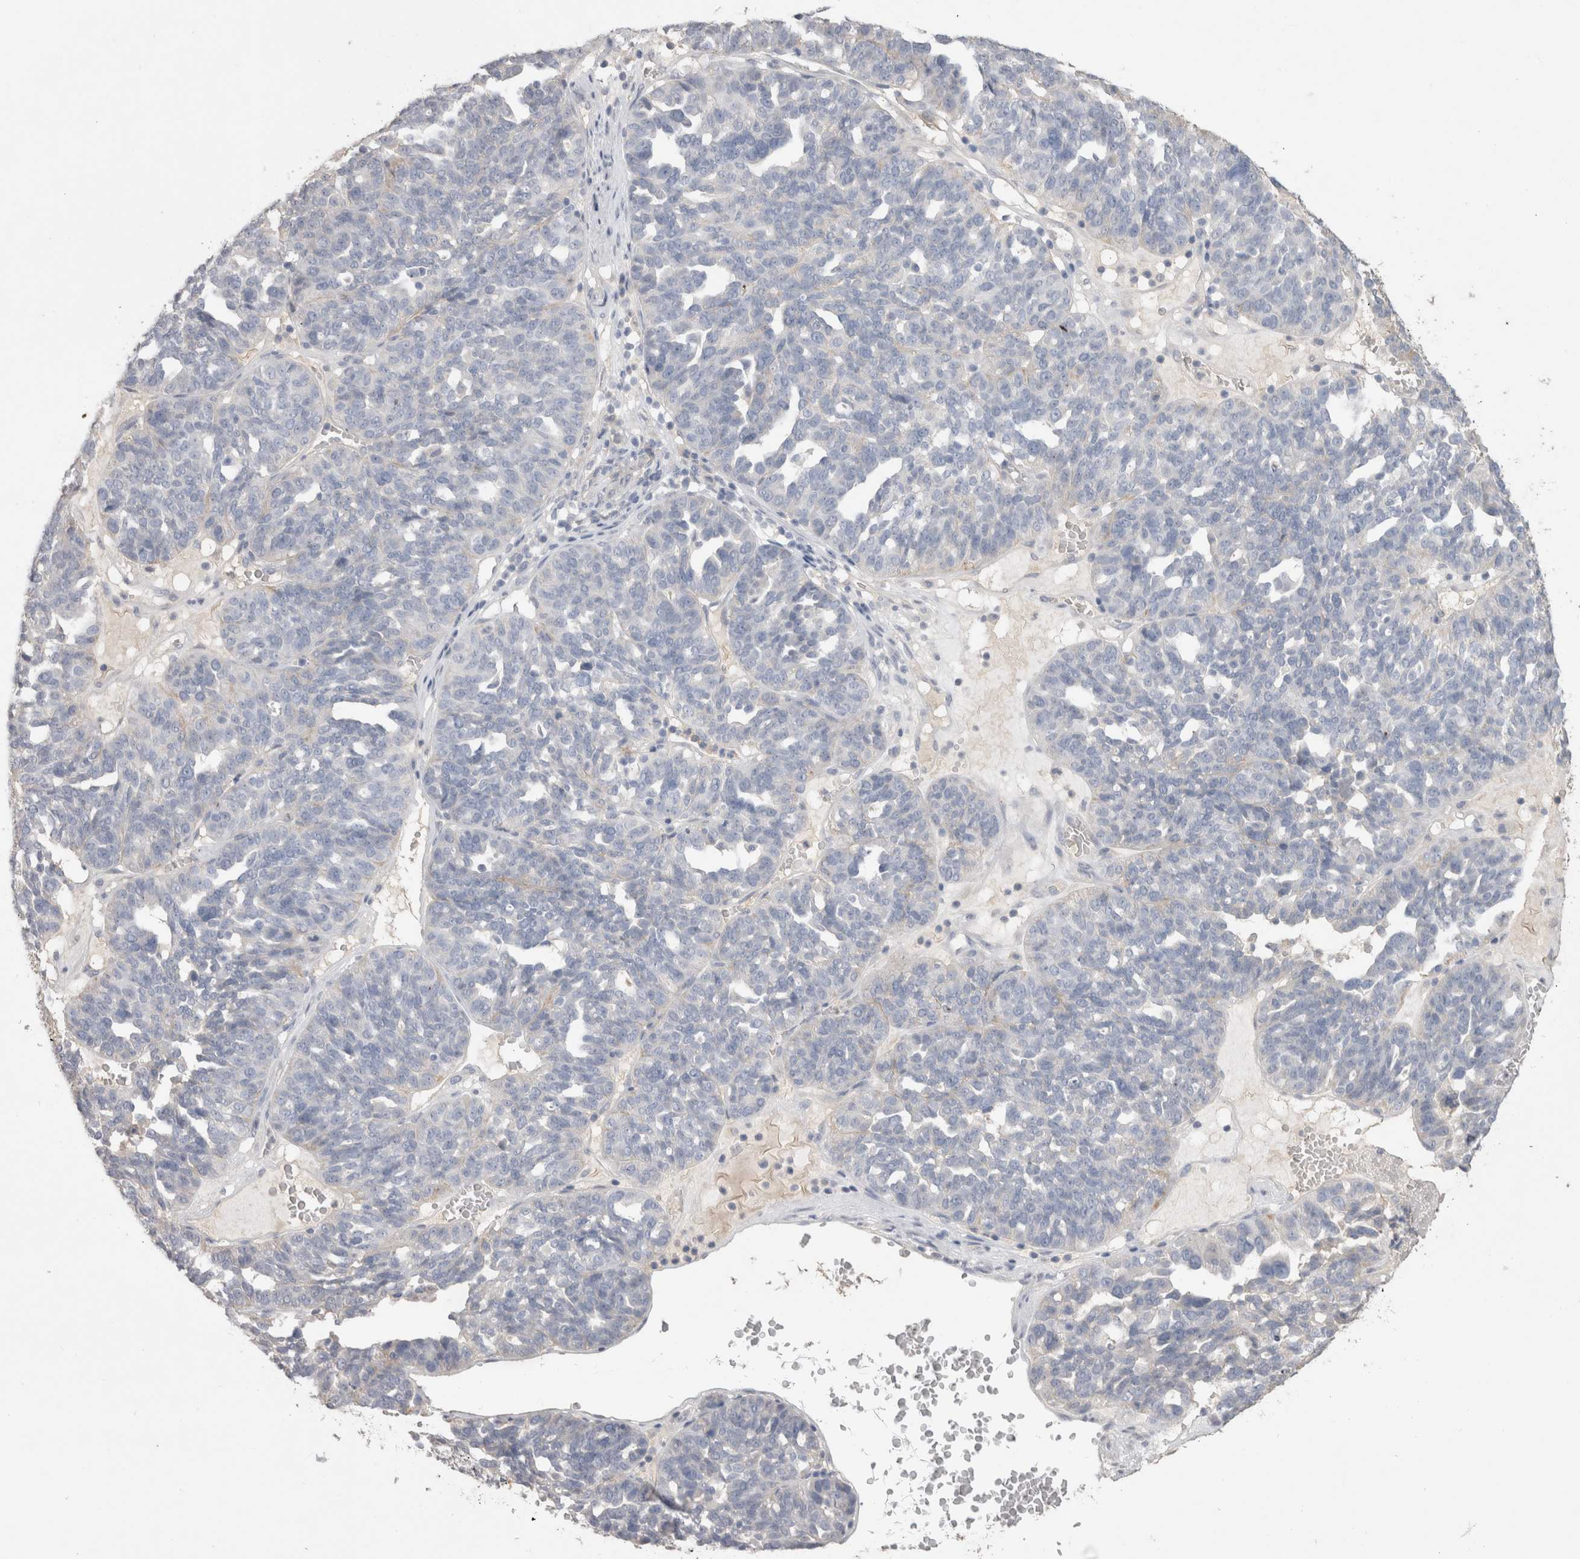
{"staining": {"intensity": "negative", "quantity": "none", "location": "none"}, "tissue": "ovarian cancer", "cell_type": "Tumor cells", "image_type": "cancer", "snomed": [{"axis": "morphology", "description": "Cystadenocarcinoma, serous, NOS"}, {"axis": "topography", "description": "Ovary"}], "caption": "High power microscopy micrograph of an IHC image of ovarian cancer (serous cystadenocarcinoma), revealing no significant positivity in tumor cells. (IHC, brightfield microscopy, high magnification).", "gene": "NAALADL2", "patient": {"sex": "female", "age": 59}}